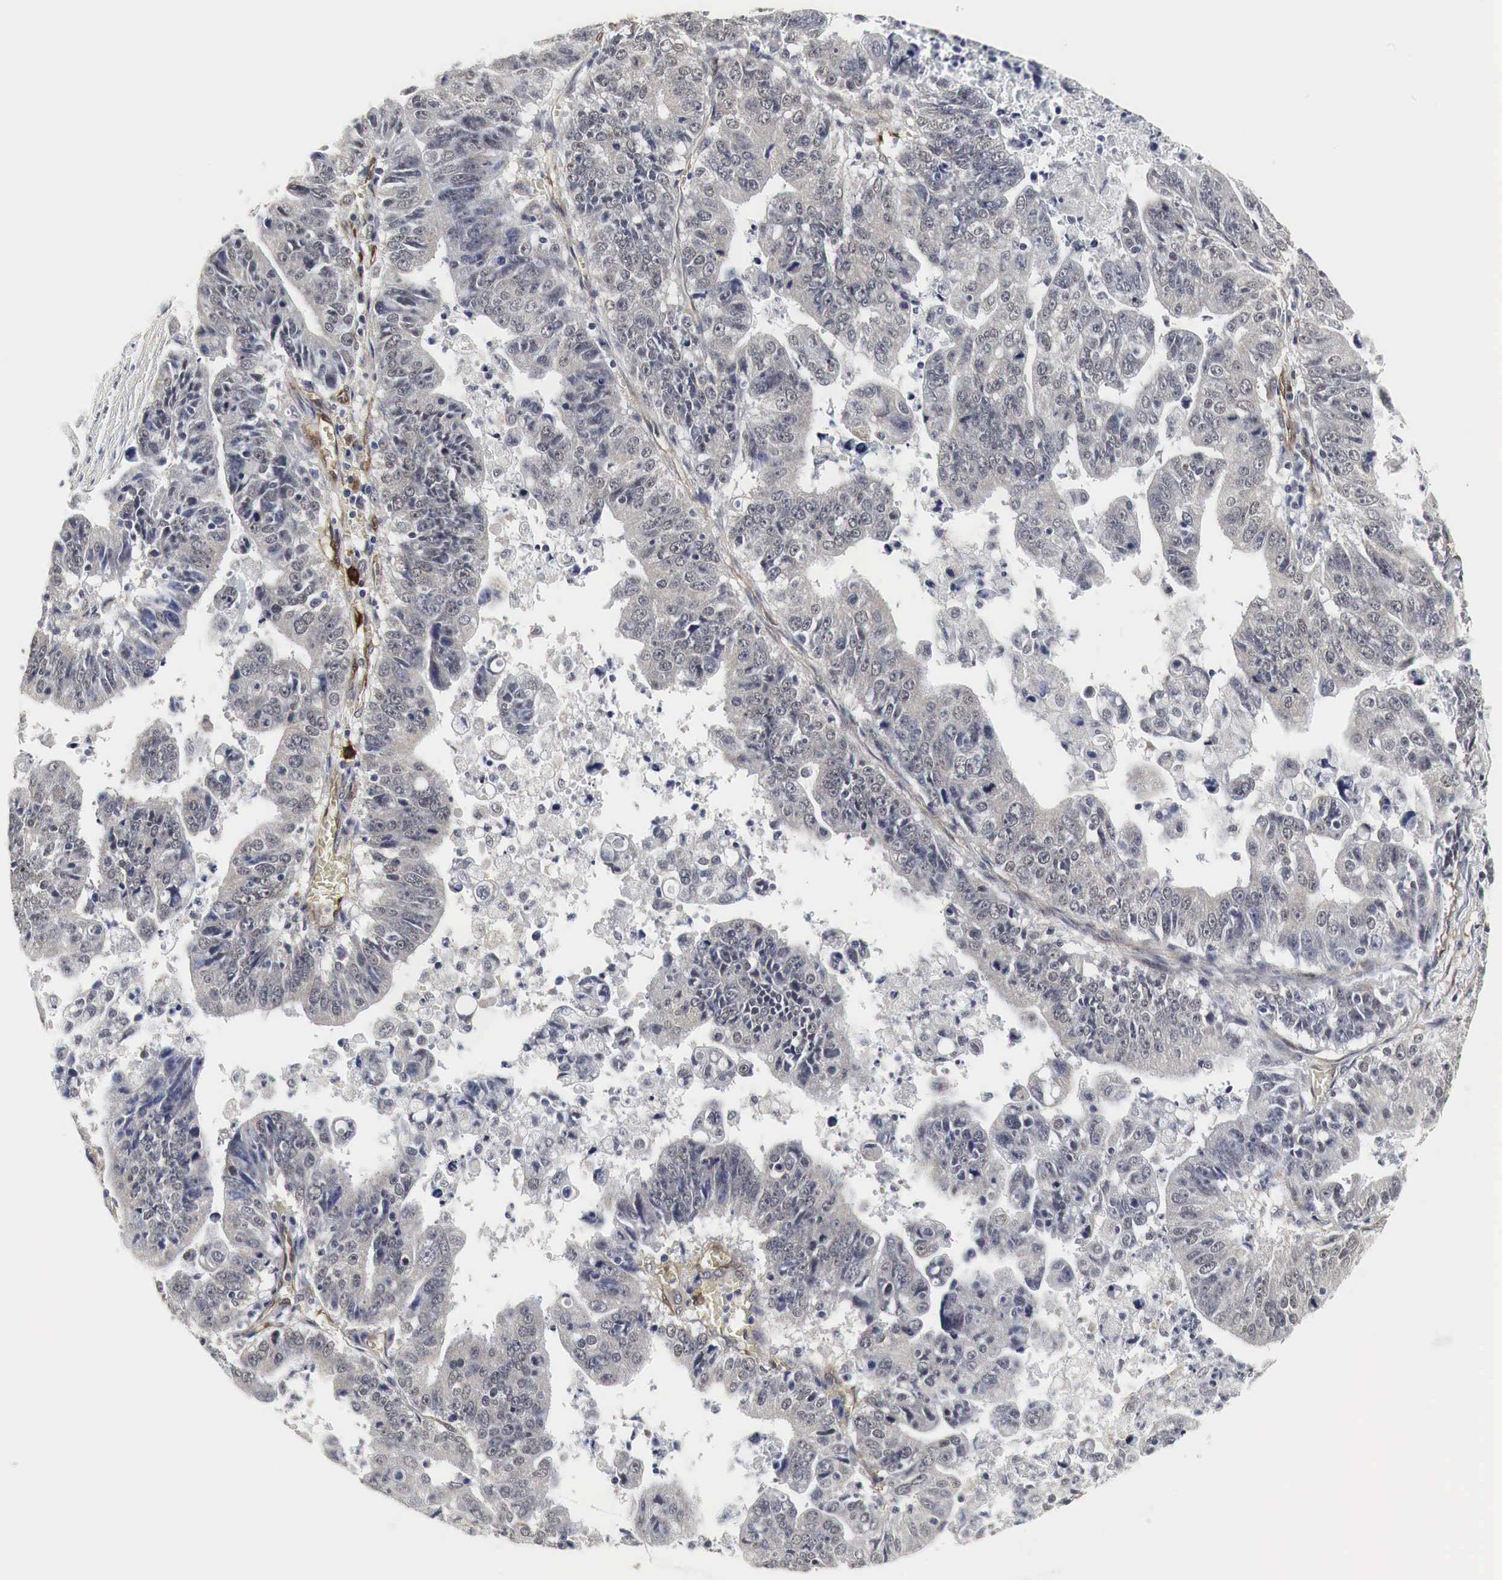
{"staining": {"intensity": "negative", "quantity": "none", "location": "none"}, "tissue": "stomach cancer", "cell_type": "Tumor cells", "image_type": "cancer", "snomed": [{"axis": "morphology", "description": "Adenocarcinoma, NOS"}, {"axis": "topography", "description": "Stomach, upper"}], "caption": "Human stomach cancer (adenocarcinoma) stained for a protein using immunohistochemistry shows no positivity in tumor cells.", "gene": "SPIN1", "patient": {"sex": "female", "age": 50}}